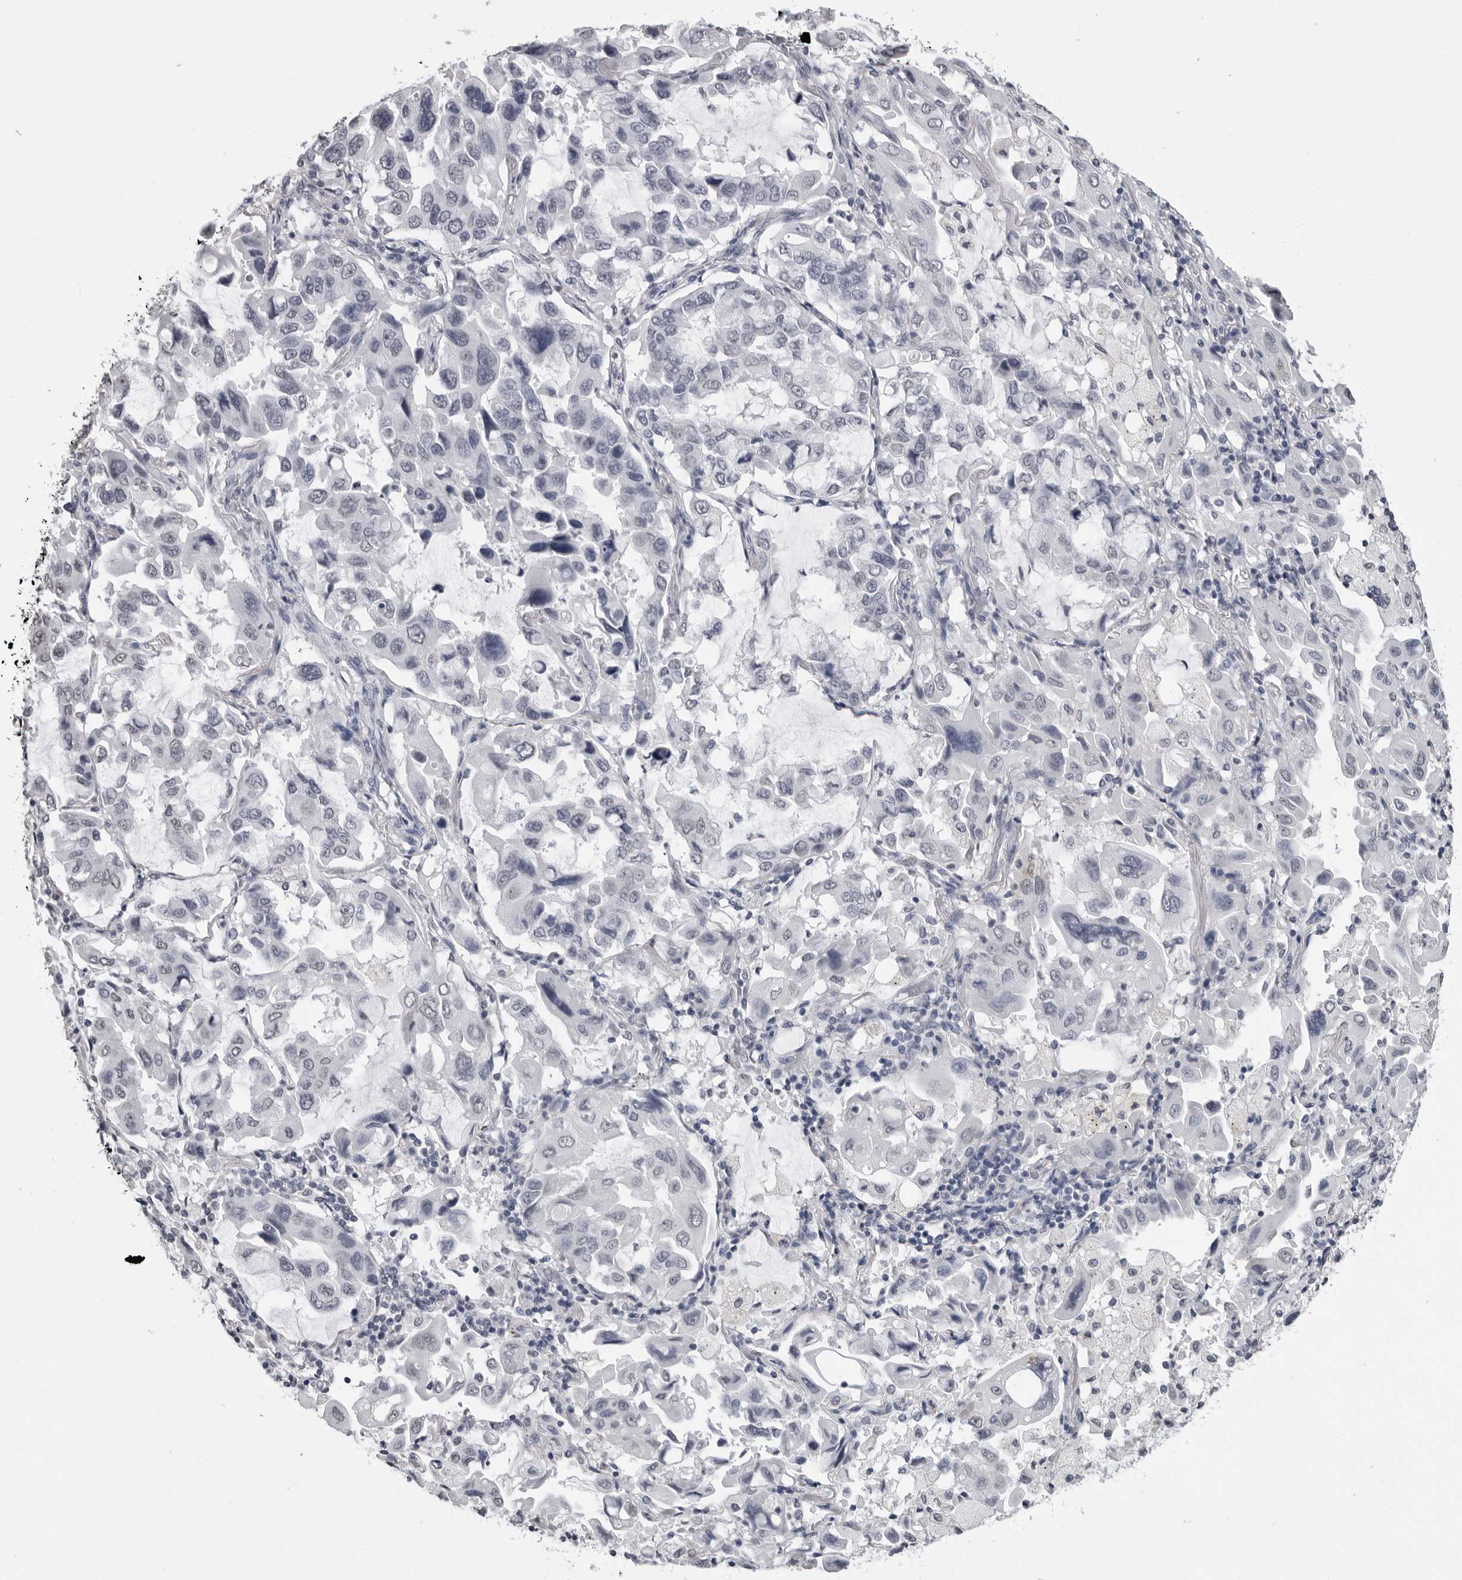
{"staining": {"intensity": "negative", "quantity": "none", "location": "none"}, "tissue": "lung cancer", "cell_type": "Tumor cells", "image_type": "cancer", "snomed": [{"axis": "morphology", "description": "Adenocarcinoma, NOS"}, {"axis": "topography", "description": "Lung"}], "caption": "High magnification brightfield microscopy of lung adenocarcinoma stained with DAB (brown) and counterstained with hematoxylin (blue): tumor cells show no significant expression.", "gene": "HEPACAM", "patient": {"sex": "male", "age": 64}}